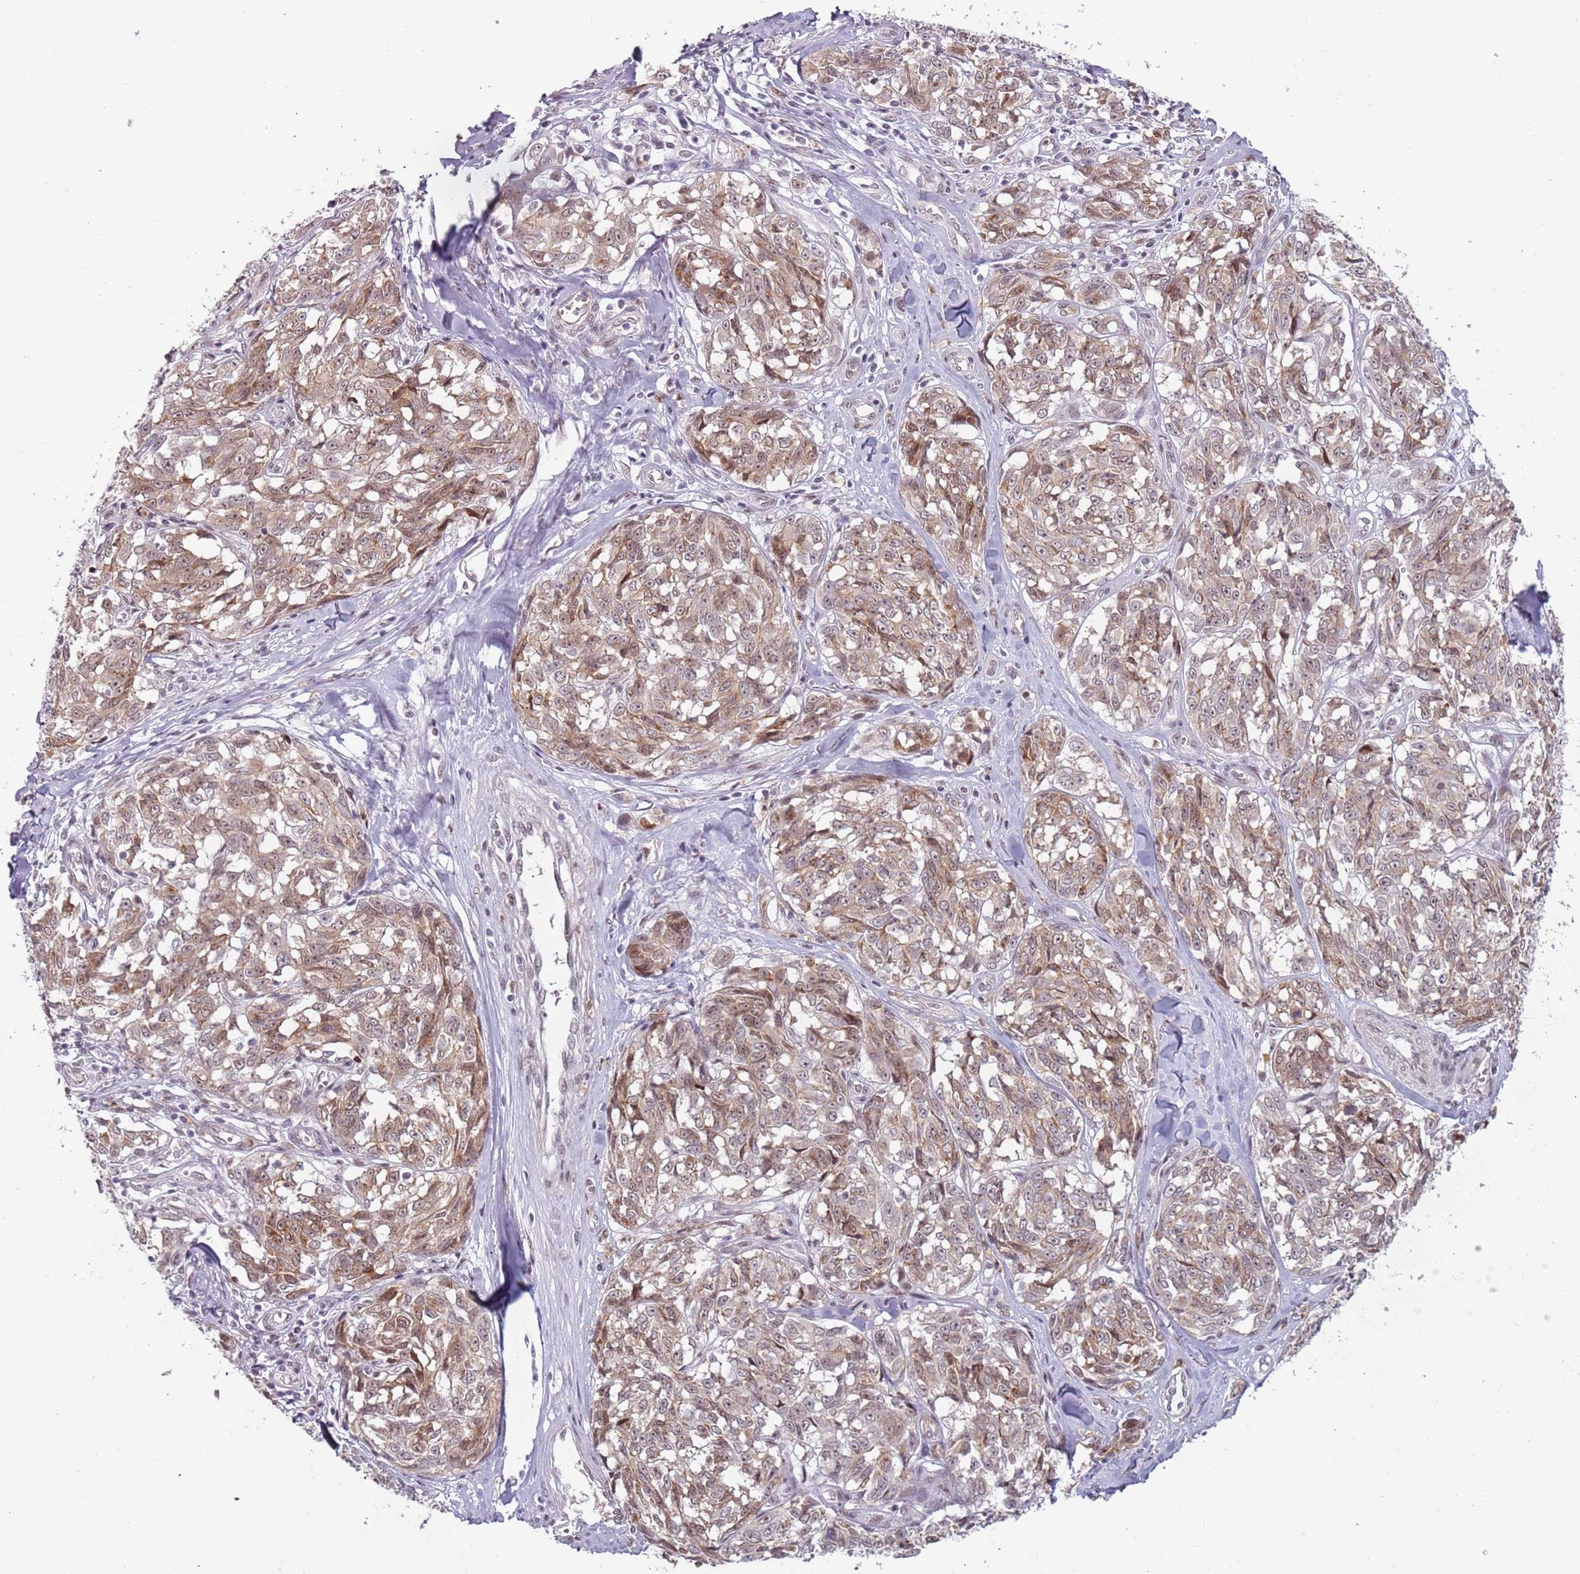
{"staining": {"intensity": "moderate", "quantity": ">75%", "location": "cytoplasmic/membranous,nuclear"}, "tissue": "melanoma", "cell_type": "Tumor cells", "image_type": "cancer", "snomed": [{"axis": "morphology", "description": "Normal tissue, NOS"}, {"axis": "morphology", "description": "Malignant melanoma, NOS"}, {"axis": "topography", "description": "Skin"}], "caption": "Immunohistochemical staining of melanoma displays medium levels of moderate cytoplasmic/membranous and nuclear protein positivity in approximately >75% of tumor cells.", "gene": "REXO4", "patient": {"sex": "female", "age": 64}}